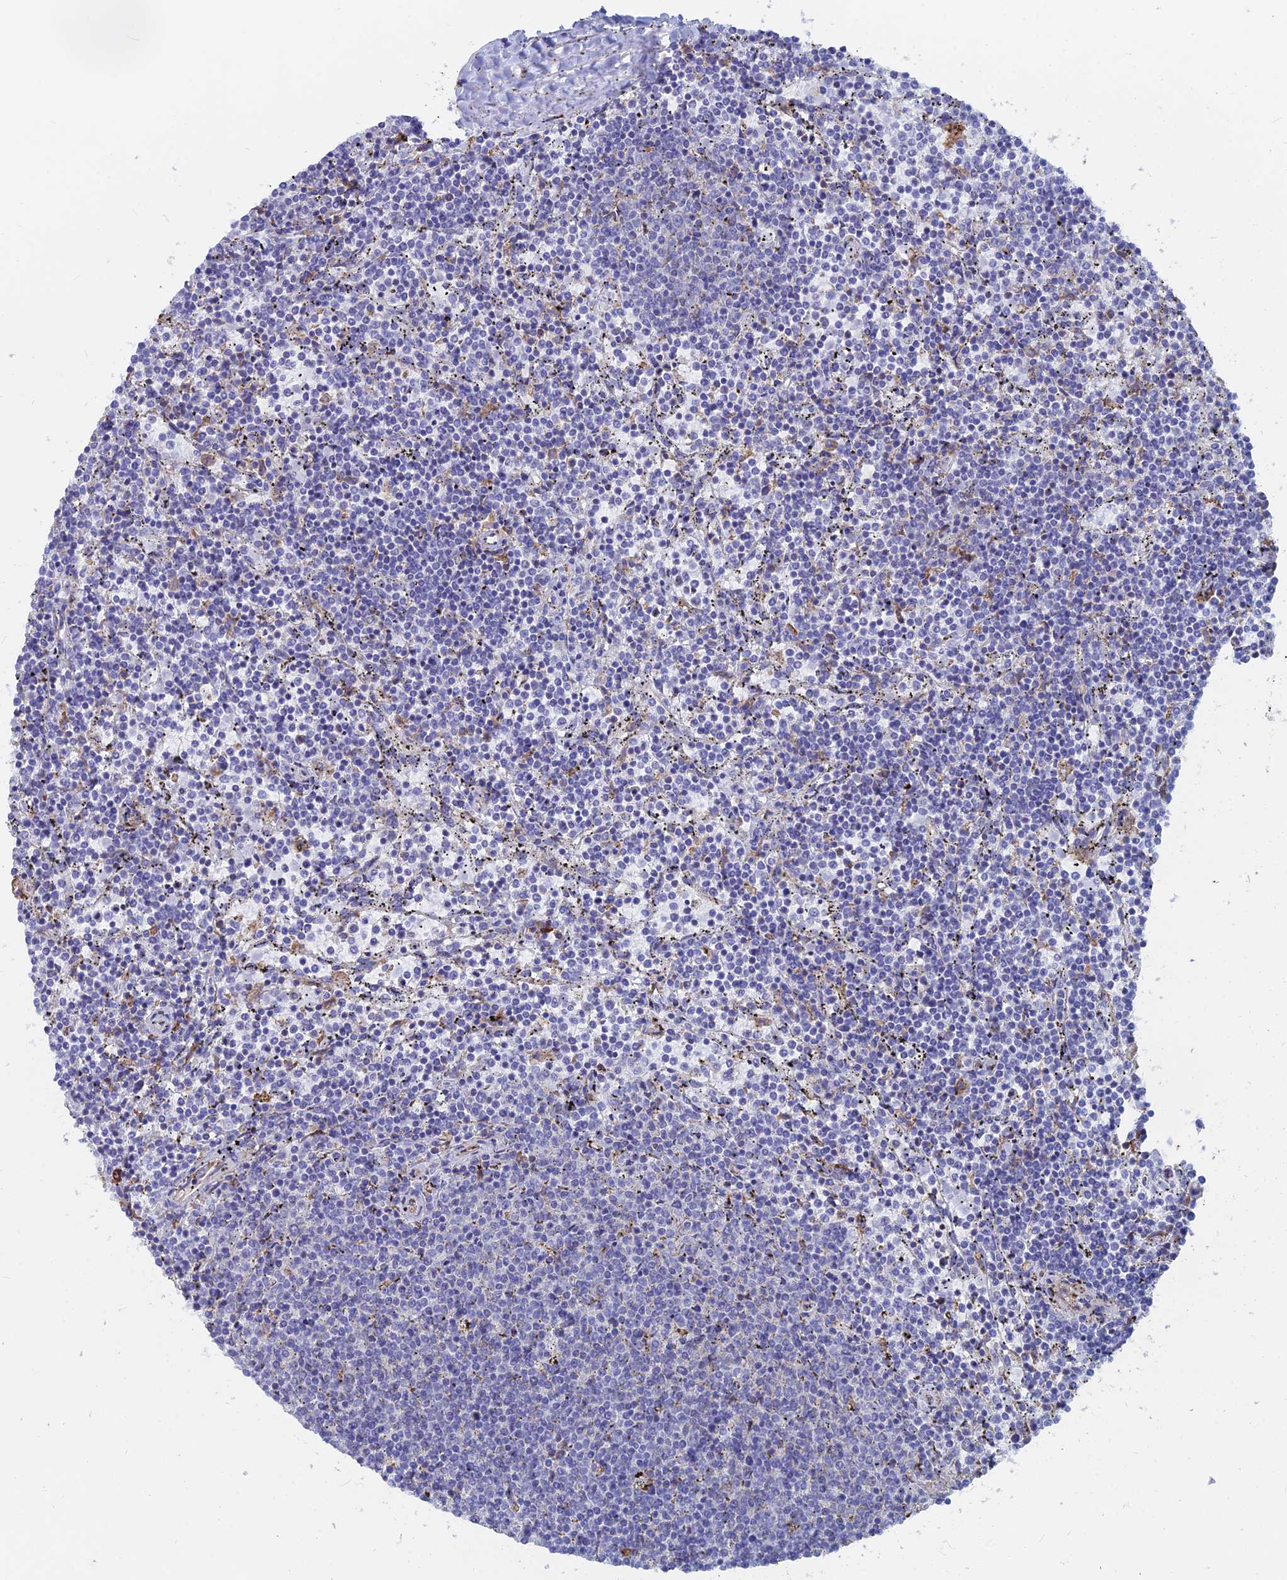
{"staining": {"intensity": "negative", "quantity": "none", "location": "none"}, "tissue": "lymphoma", "cell_type": "Tumor cells", "image_type": "cancer", "snomed": [{"axis": "morphology", "description": "Malignant lymphoma, non-Hodgkin's type, Low grade"}, {"axis": "topography", "description": "Spleen"}], "caption": "IHC image of human lymphoma stained for a protein (brown), which exhibits no expression in tumor cells. The staining was performed using DAB to visualize the protein expression in brown, while the nuclei were stained in blue with hematoxylin (Magnification: 20x).", "gene": "WDR35", "patient": {"sex": "female", "age": 50}}